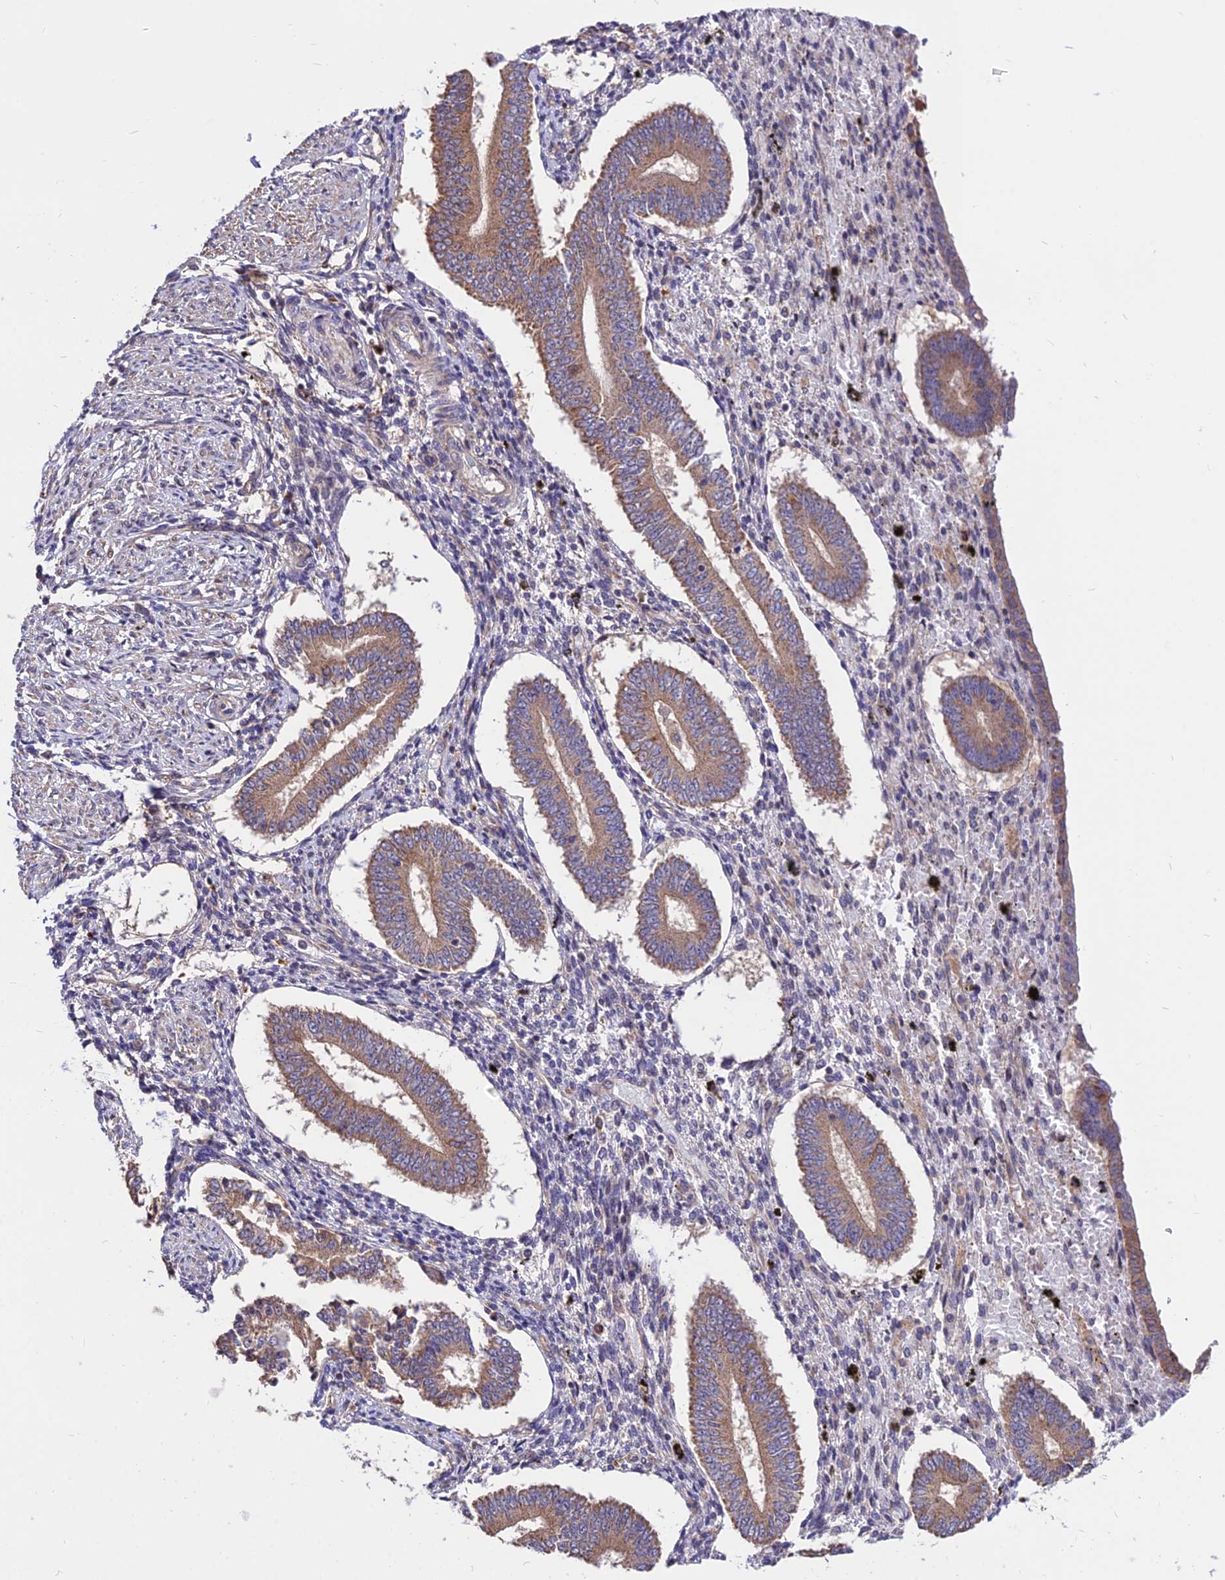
{"staining": {"intensity": "weak", "quantity": "<25%", "location": "cytoplasmic/membranous"}, "tissue": "endometrium", "cell_type": "Cells in endometrial stroma", "image_type": "normal", "snomed": [{"axis": "morphology", "description": "Normal tissue, NOS"}, {"axis": "topography", "description": "Endometrium"}], "caption": "Immunohistochemical staining of benign endometrium exhibits no significant staining in cells in endometrial stroma.", "gene": "CDC37L1", "patient": {"sex": "female", "age": 42}}